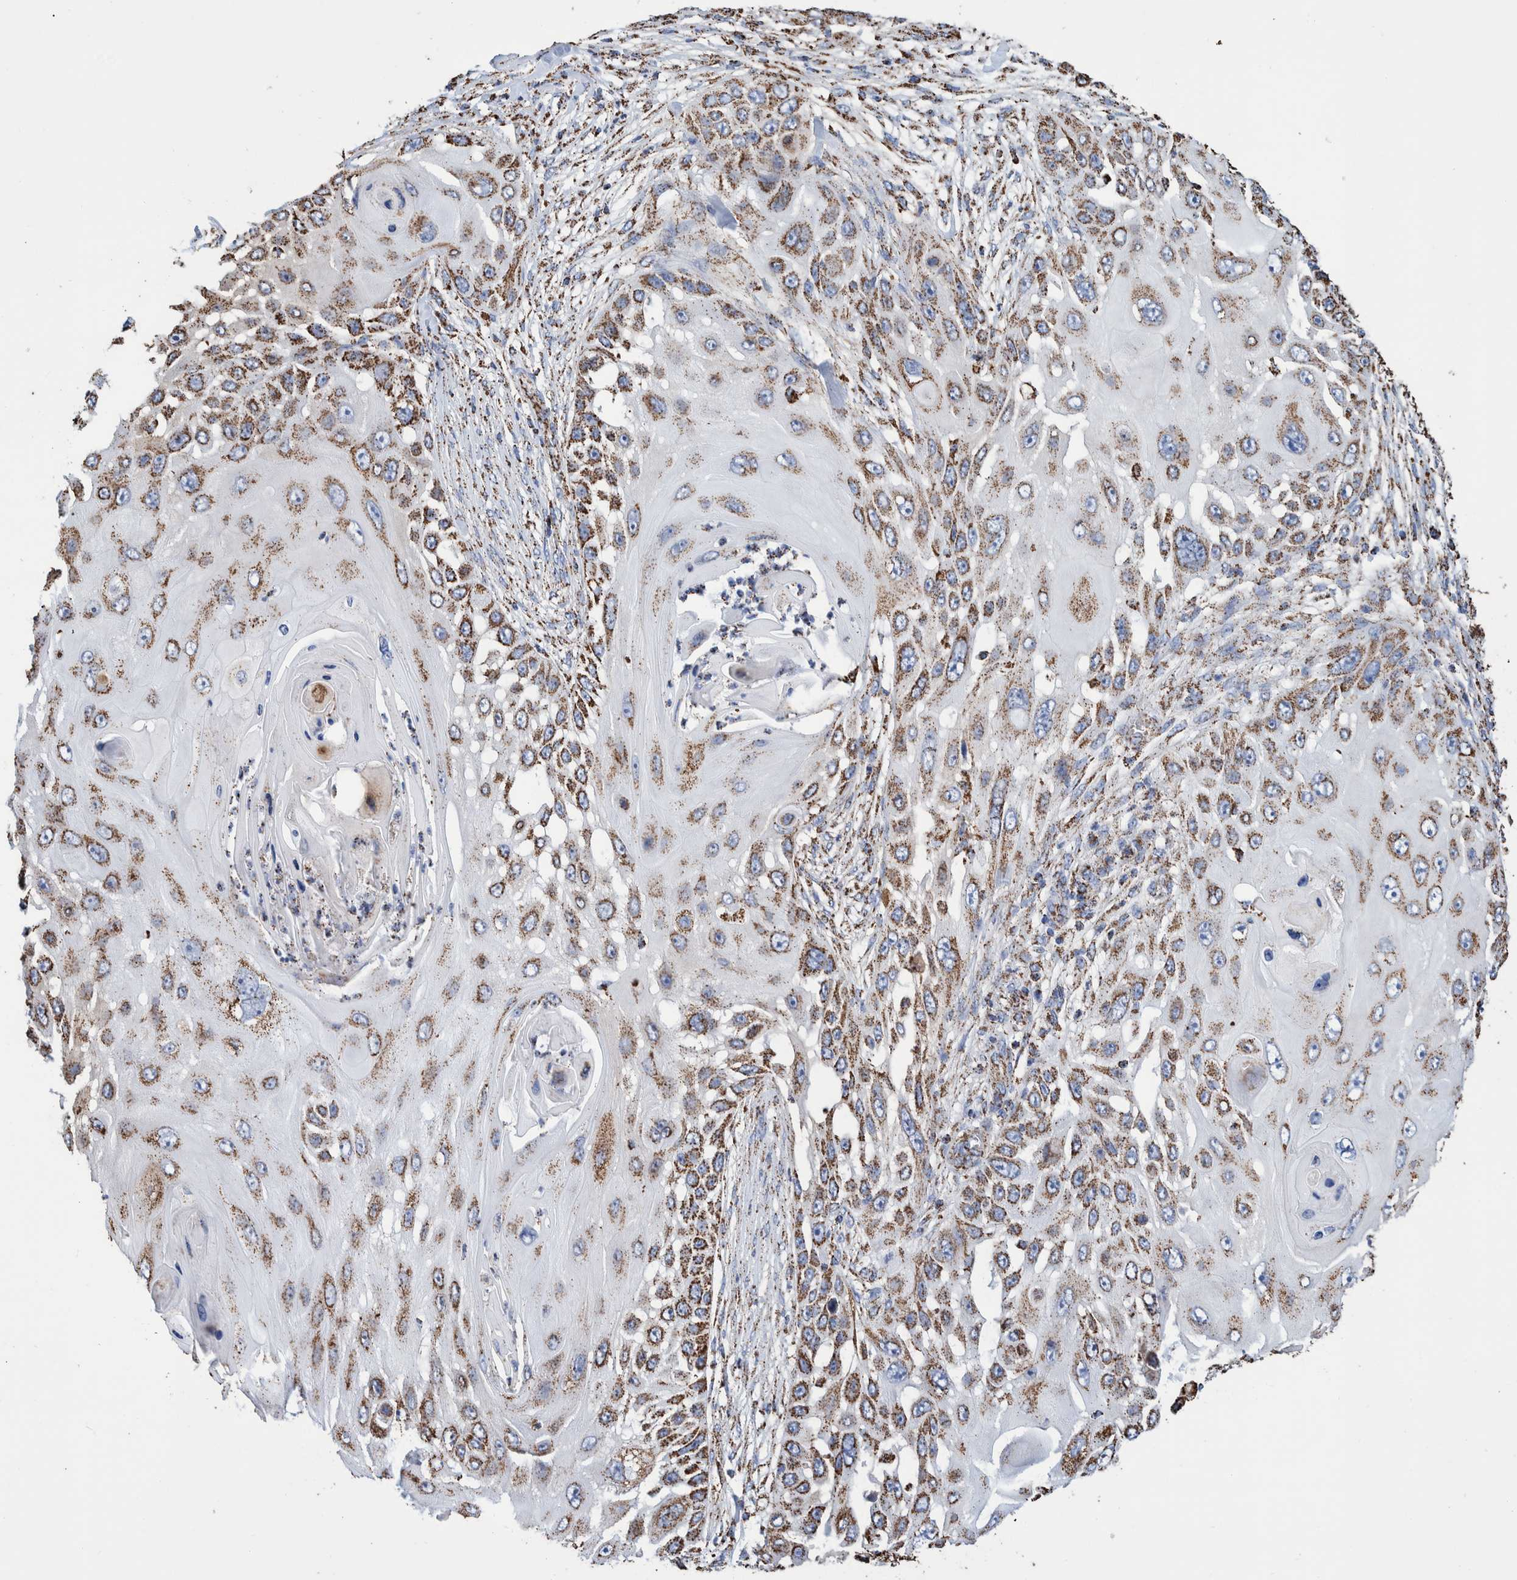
{"staining": {"intensity": "strong", "quantity": ">75%", "location": "cytoplasmic/membranous"}, "tissue": "skin cancer", "cell_type": "Tumor cells", "image_type": "cancer", "snomed": [{"axis": "morphology", "description": "Squamous cell carcinoma, NOS"}, {"axis": "topography", "description": "Skin"}], "caption": "Immunohistochemistry (IHC) micrograph of human squamous cell carcinoma (skin) stained for a protein (brown), which displays high levels of strong cytoplasmic/membranous expression in approximately >75% of tumor cells.", "gene": "VPS26C", "patient": {"sex": "female", "age": 44}}